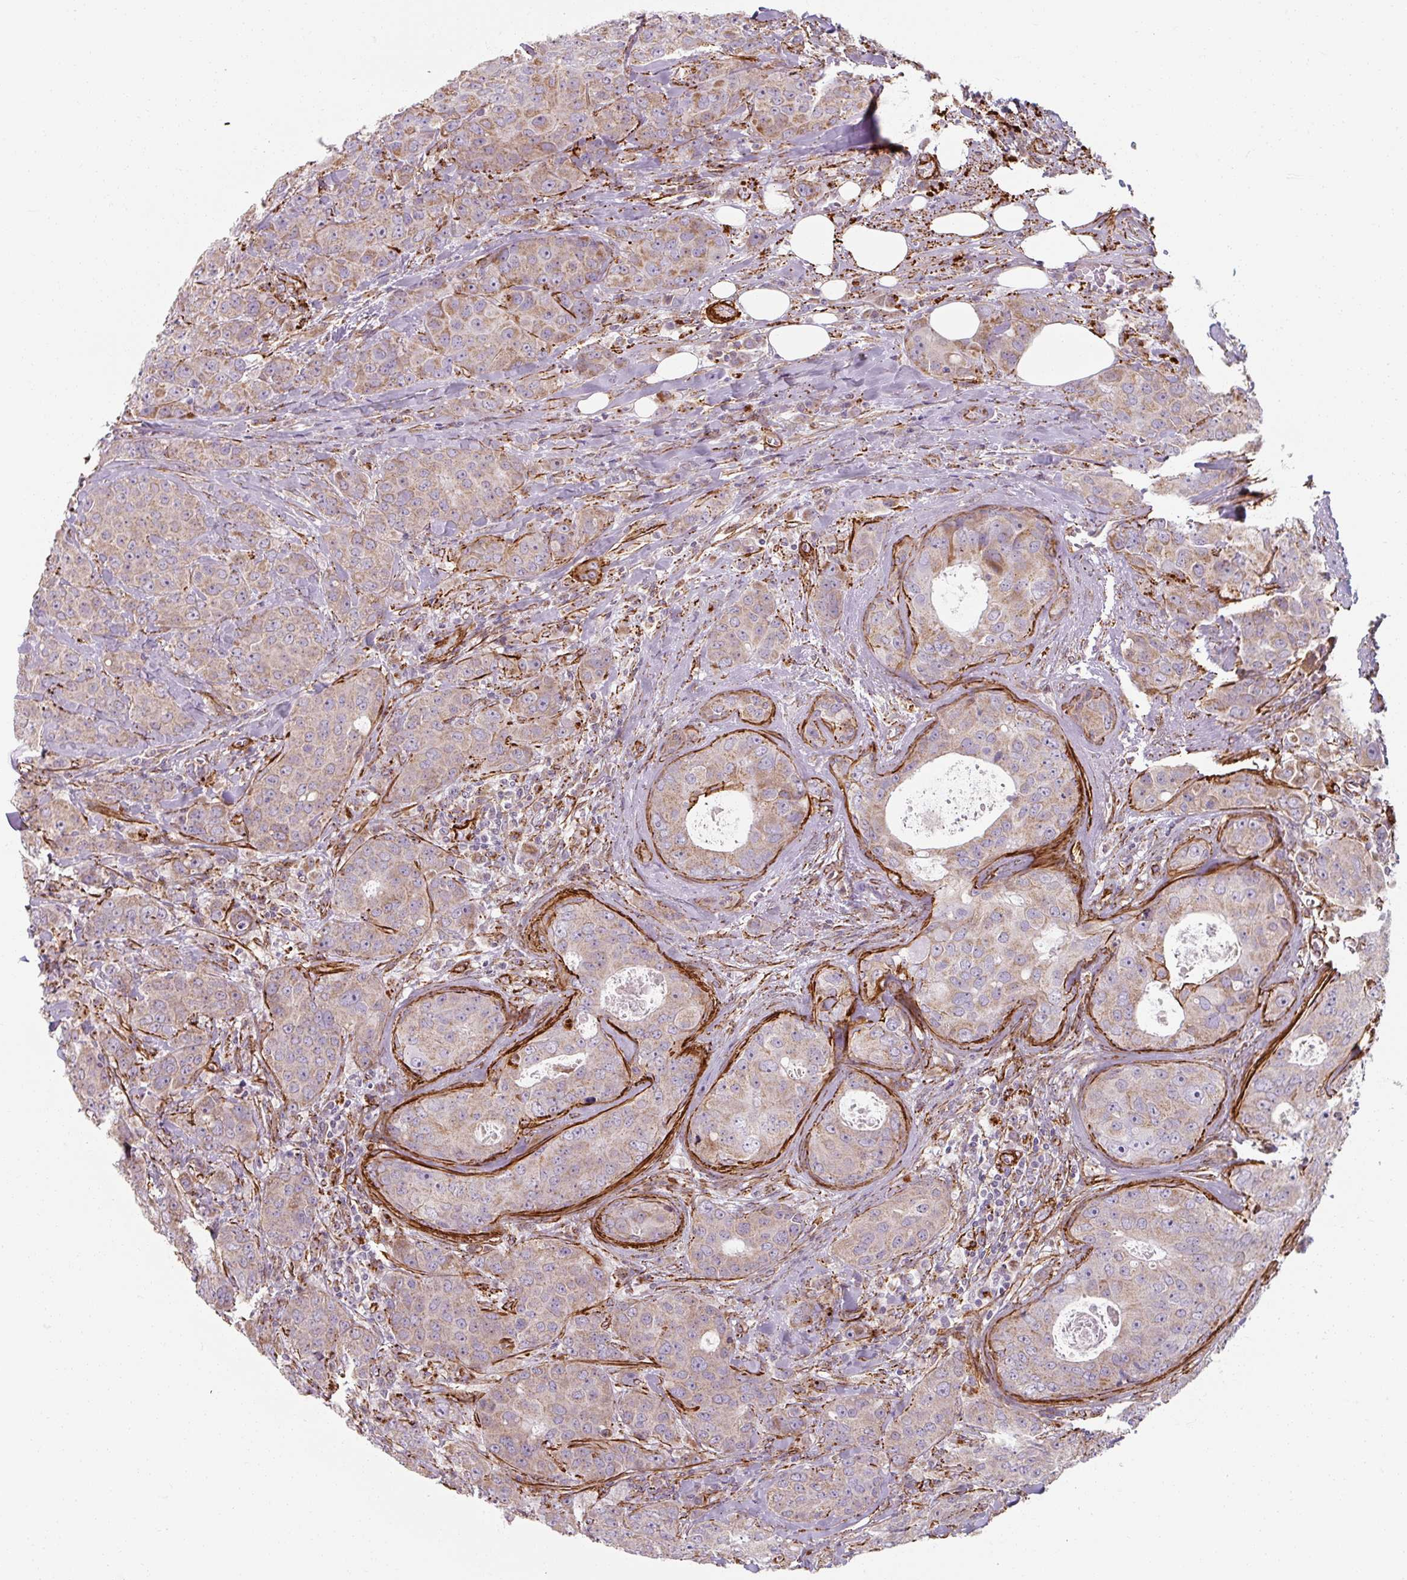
{"staining": {"intensity": "weak", "quantity": "25%-75%", "location": "cytoplasmic/membranous"}, "tissue": "breast cancer", "cell_type": "Tumor cells", "image_type": "cancer", "snomed": [{"axis": "morphology", "description": "Duct carcinoma"}, {"axis": "topography", "description": "Breast"}], "caption": "Human breast cancer (intraductal carcinoma) stained with a brown dye reveals weak cytoplasmic/membranous positive positivity in approximately 25%-75% of tumor cells.", "gene": "MRPS5", "patient": {"sex": "female", "age": 43}}